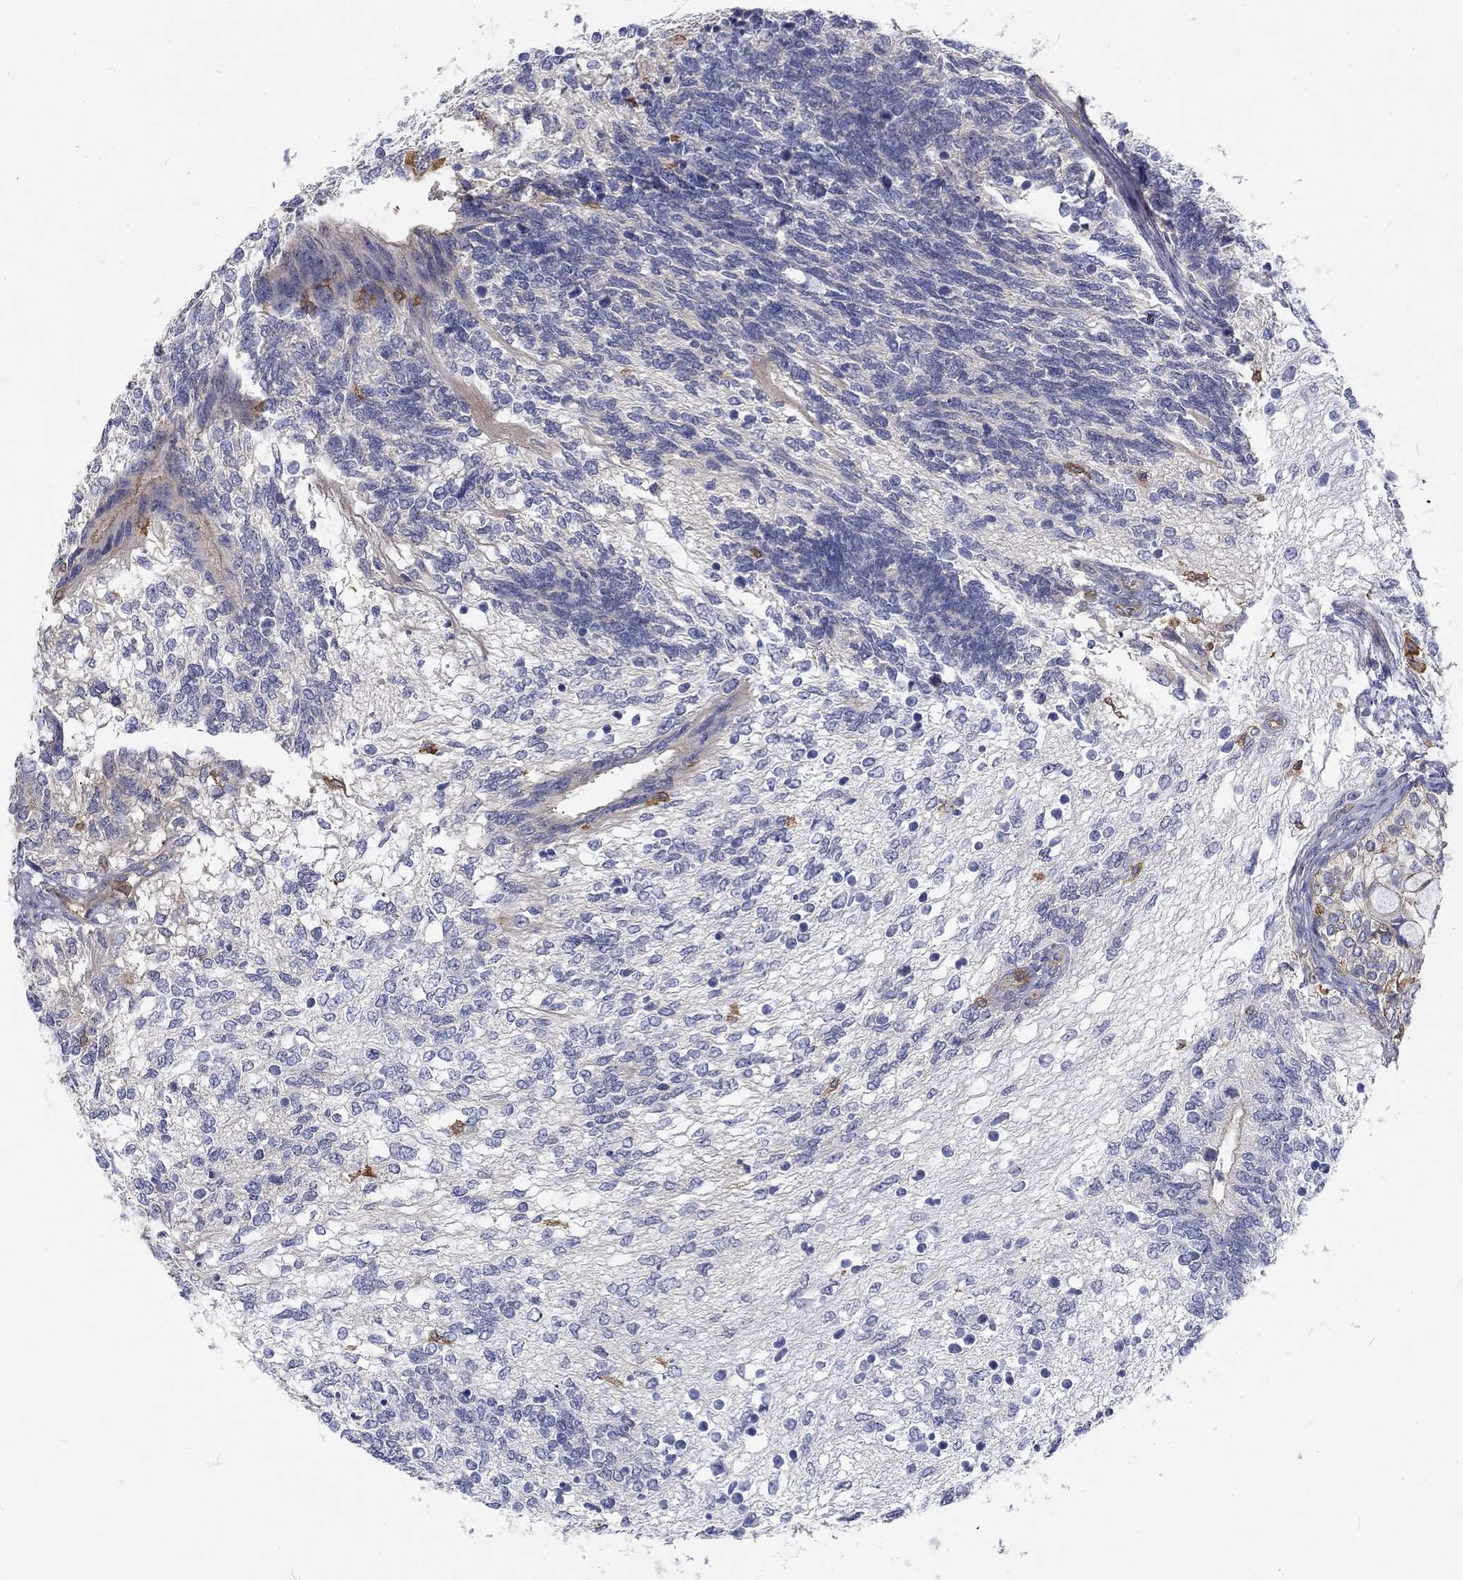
{"staining": {"intensity": "moderate", "quantity": "<25%", "location": "cytoplasmic/membranous"}, "tissue": "testis cancer", "cell_type": "Tumor cells", "image_type": "cancer", "snomed": [{"axis": "morphology", "description": "Seminoma, NOS"}, {"axis": "morphology", "description": "Carcinoma, Embryonal, NOS"}, {"axis": "topography", "description": "Testis"}], "caption": "DAB (3,3'-diaminobenzidine) immunohistochemical staining of testis cancer (seminoma) shows moderate cytoplasmic/membranous protein positivity in about <25% of tumor cells. (Brightfield microscopy of DAB IHC at high magnification).", "gene": "MTMR11", "patient": {"sex": "male", "age": 41}}